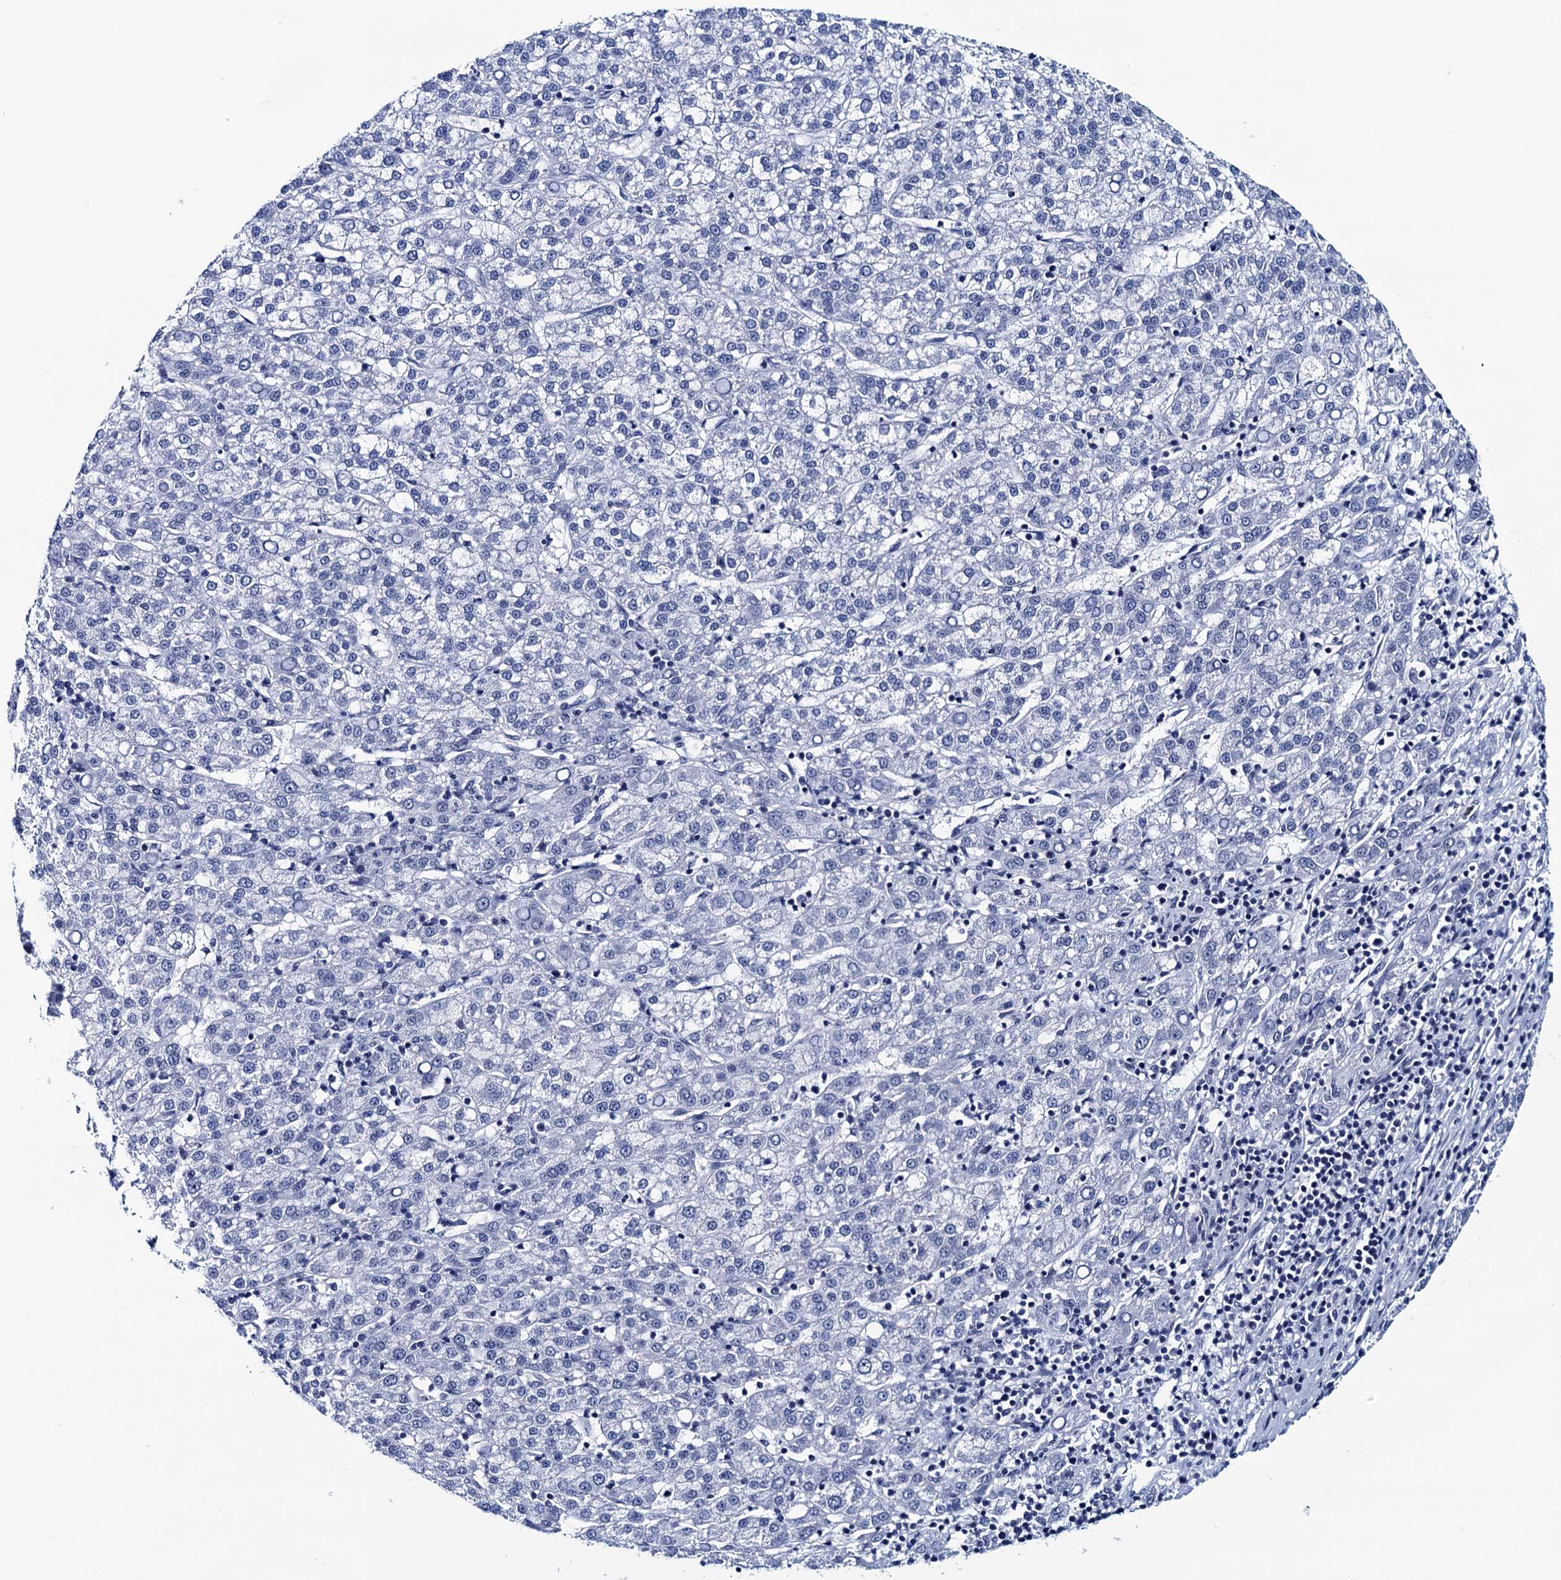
{"staining": {"intensity": "negative", "quantity": "none", "location": "none"}, "tissue": "liver cancer", "cell_type": "Tumor cells", "image_type": "cancer", "snomed": [{"axis": "morphology", "description": "Carcinoma, Hepatocellular, NOS"}, {"axis": "topography", "description": "Liver"}], "caption": "Immunohistochemical staining of human liver hepatocellular carcinoma exhibits no significant positivity in tumor cells.", "gene": "FNBP4", "patient": {"sex": "female", "age": 58}}